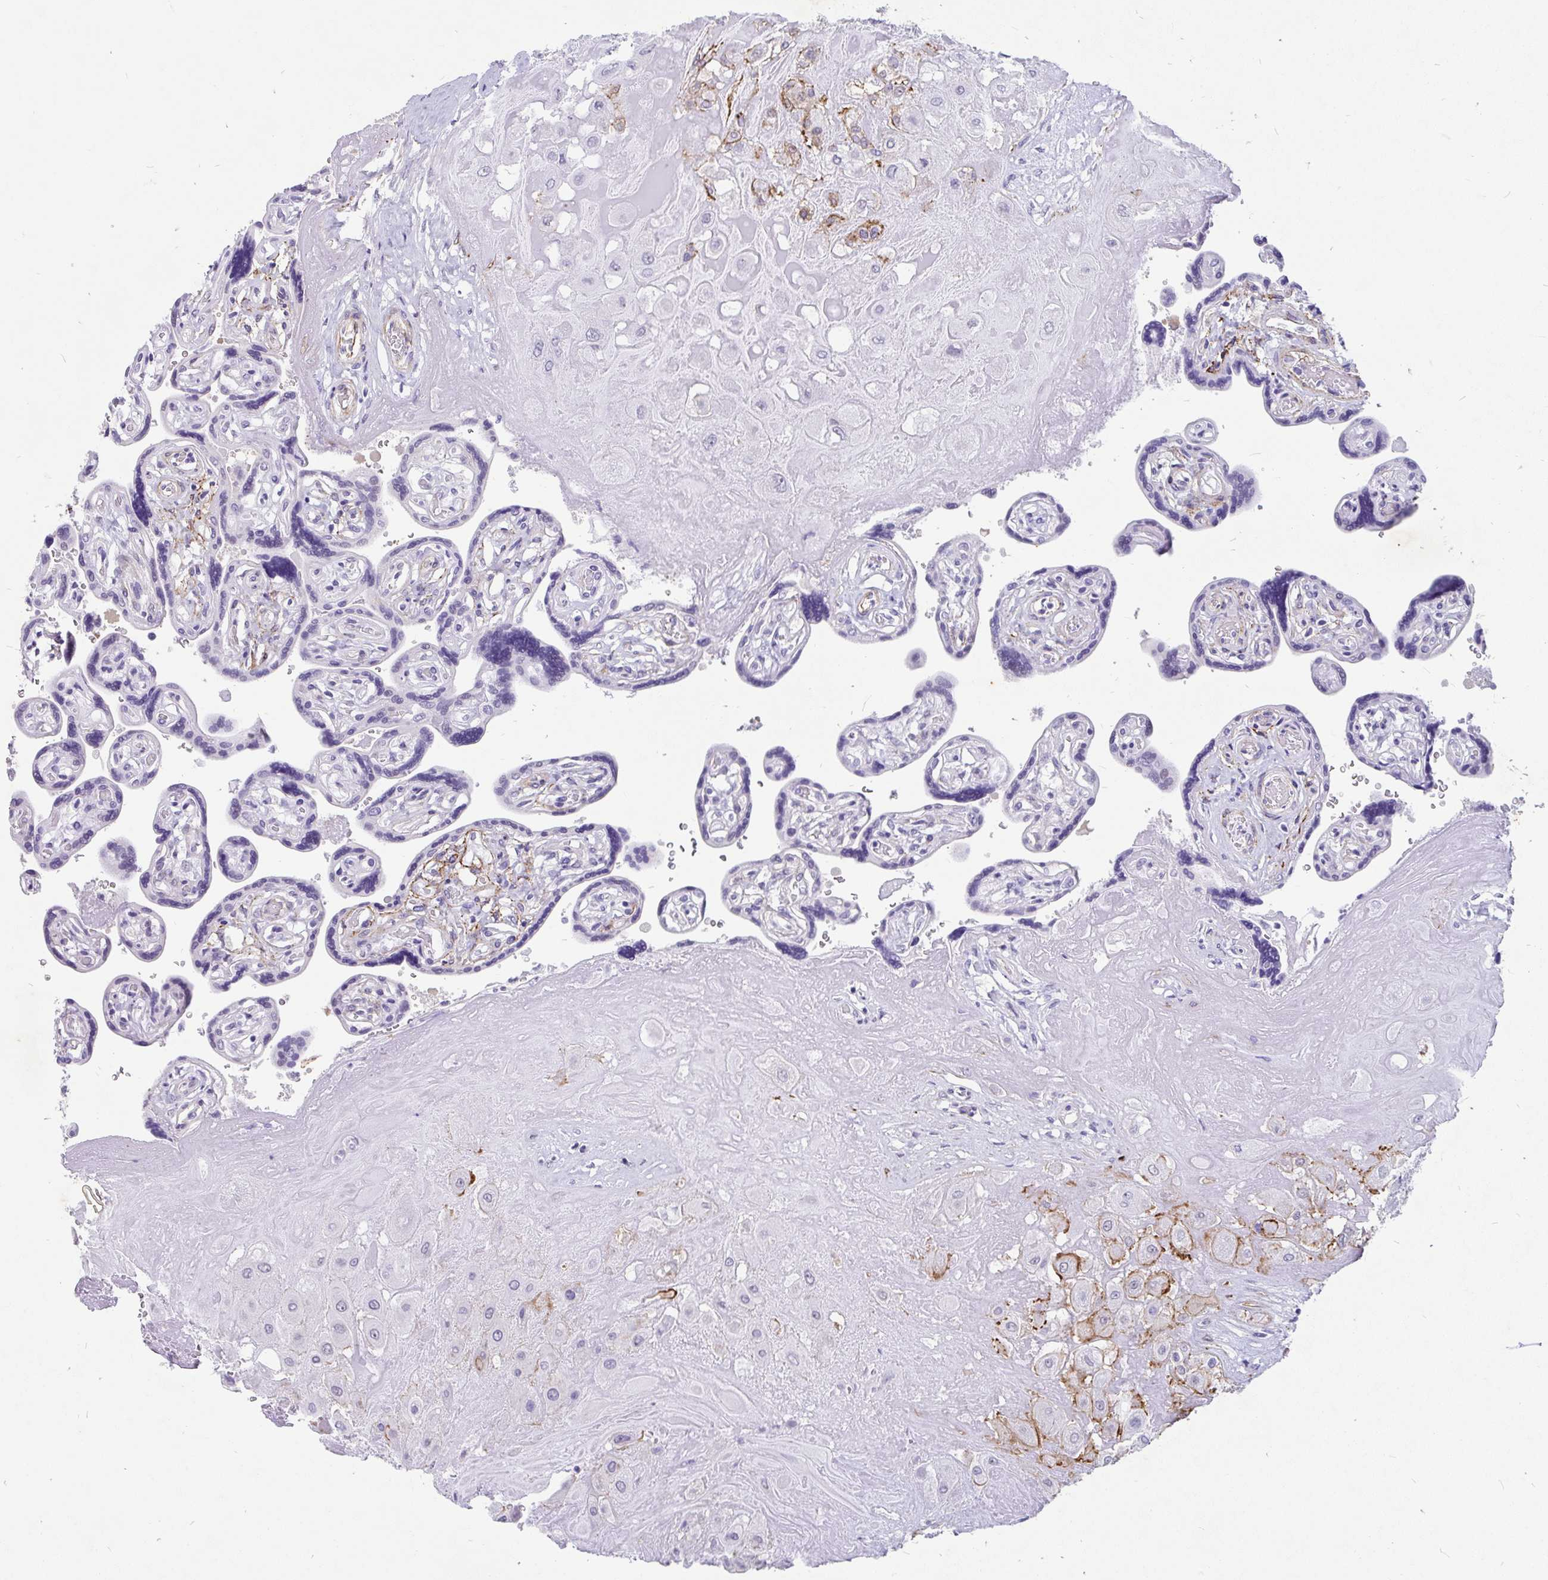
{"staining": {"intensity": "moderate", "quantity": "<25%", "location": "cytoplasmic/membranous"}, "tissue": "placenta", "cell_type": "Decidual cells", "image_type": "normal", "snomed": [{"axis": "morphology", "description": "Normal tissue, NOS"}, {"axis": "topography", "description": "Placenta"}], "caption": "Immunohistochemical staining of unremarkable human placenta shows low levels of moderate cytoplasmic/membranous positivity in about <25% of decidual cells.", "gene": "EML5", "patient": {"sex": "female", "age": 32}}